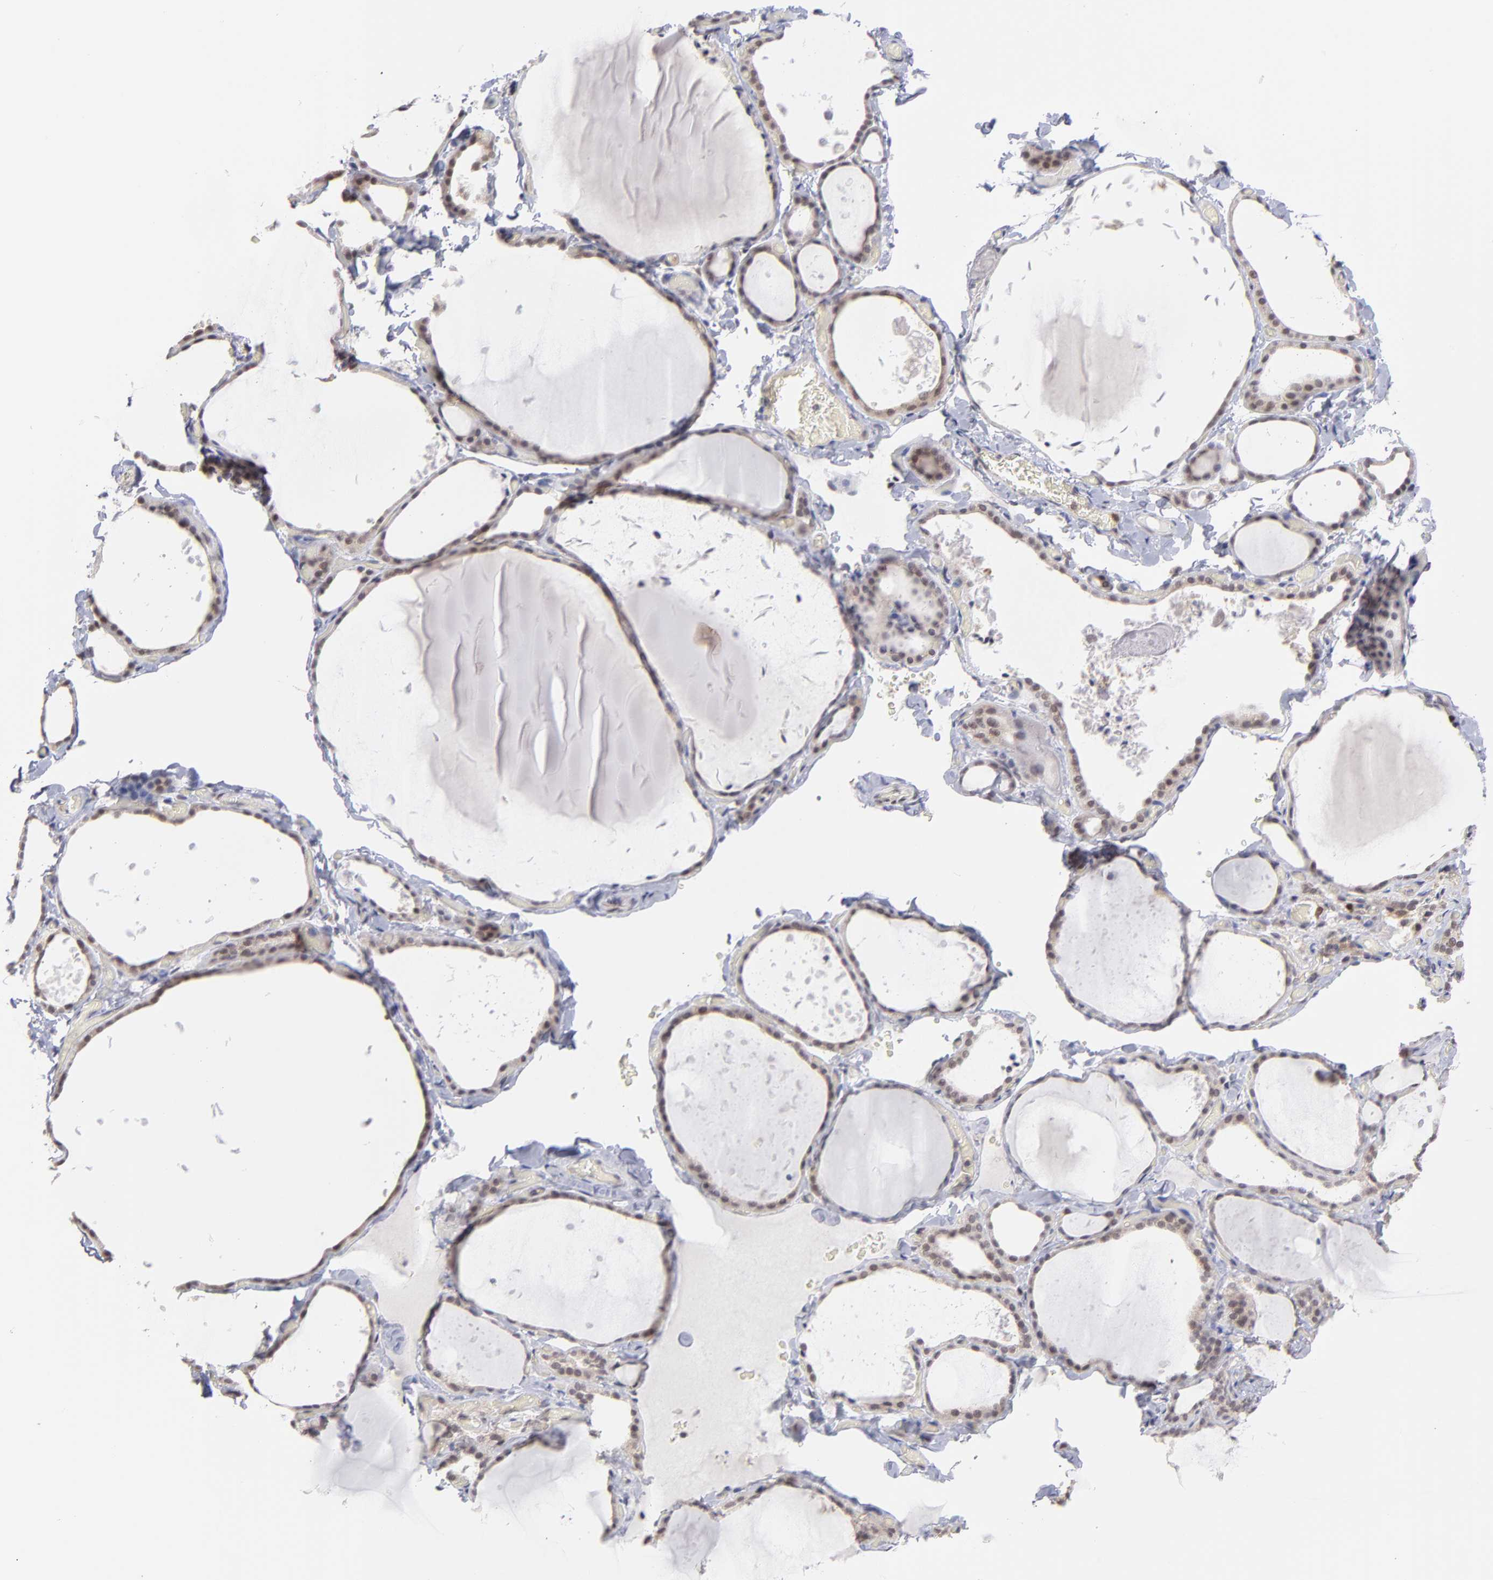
{"staining": {"intensity": "negative", "quantity": "none", "location": "none"}, "tissue": "thyroid gland", "cell_type": "Glandular cells", "image_type": "normal", "snomed": [{"axis": "morphology", "description": "Normal tissue, NOS"}, {"axis": "topography", "description": "Thyroid gland"}], "caption": "Immunohistochemistry of unremarkable human thyroid gland demonstrates no expression in glandular cells. (Stains: DAB IHC with hematoxylin counter stain, Microscopy: brightfield microscopy at high magnification).", "gene": "OAS1", "patient": {"sex": "female", "age": 22}}